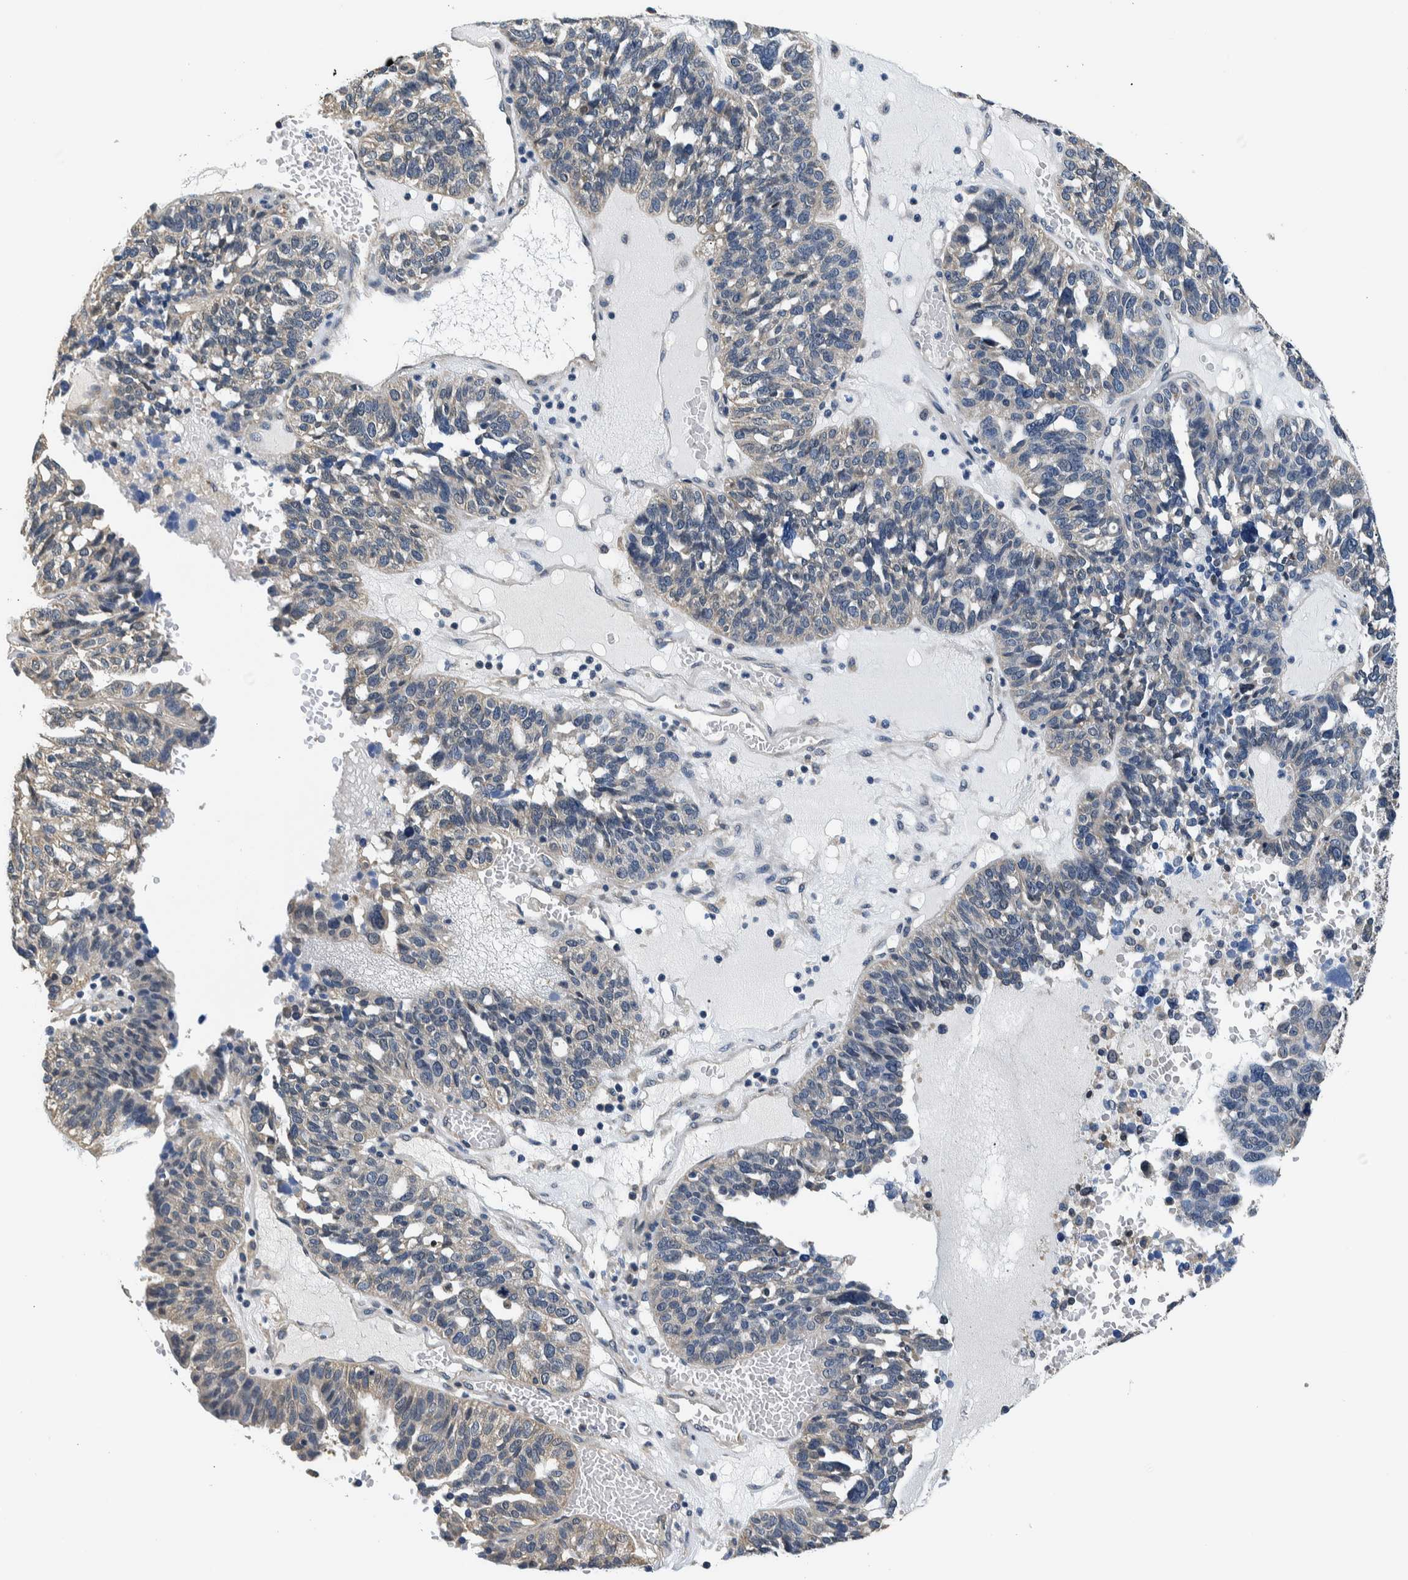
{"staining": {"intensity": "negative", "quantity": "none", "location": "none"}, "tissue": "ovarian cancer", "cell_type": "Tumor cells", "image_type": "cancer", "snomed": [{"axis": "morphology", "description": "Cystadenocarcinoma, serous, NOS"}, {"axis": "topography", "description": "Ovary"}], "caption": "Immunohistochemistry (IHC) photomicrograph of neoplastic tissue: human ovarian cancer (serous cystadenocarcinoma) stained with DAB (3,3'-diaminobenzidine) displays no significant protein positivity in tumor cells.", "gene": "NIBAN2", "patient": {"sex": "female", "age": 59}}